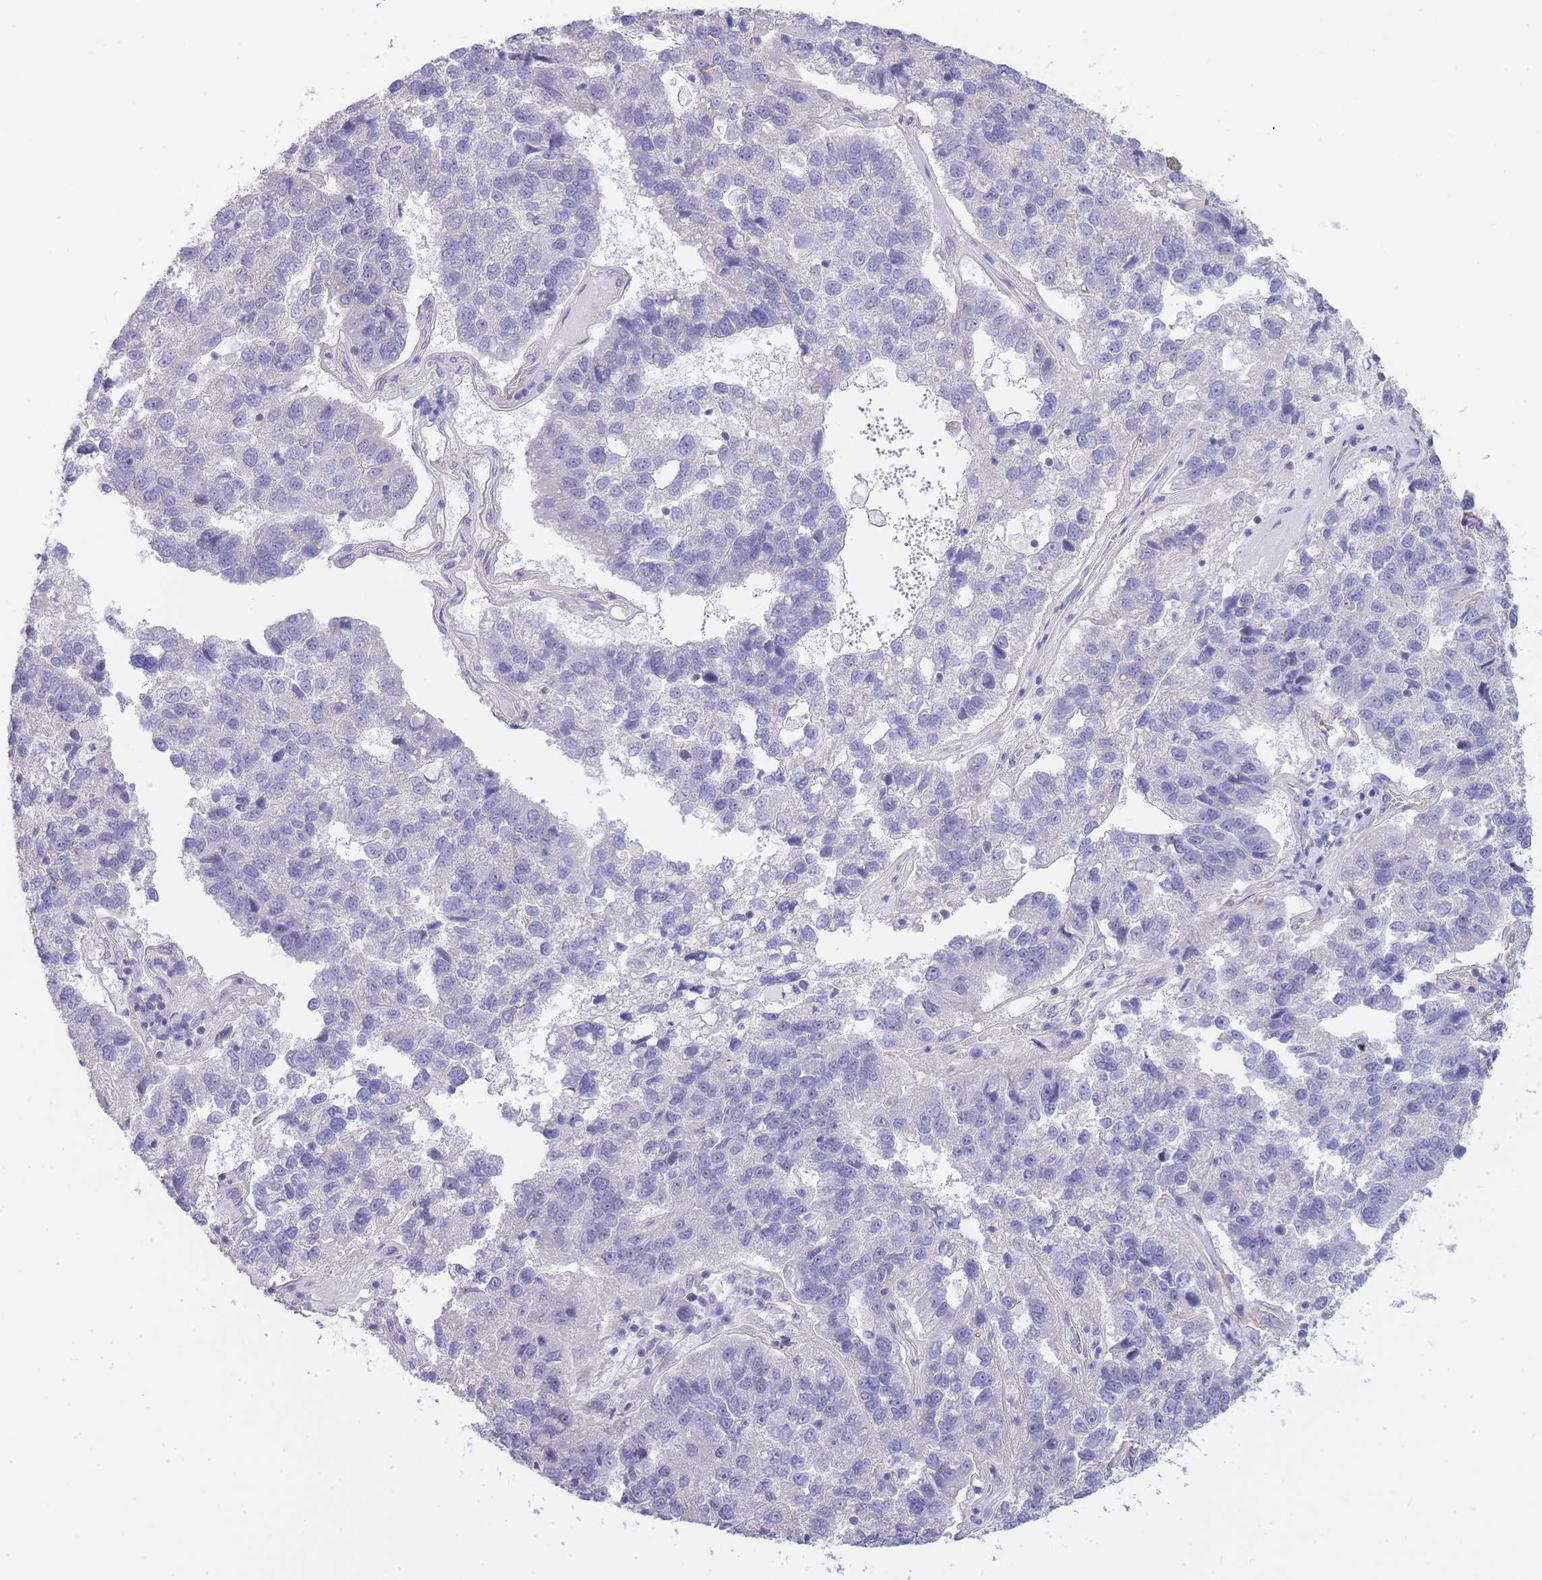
{"staining": {"intensity": "negative", "quantity": "none", "location": "none"}, "tissue": "pancreatic cancer", "cell_type": "Tumor cells", "image_type": "cancer", "snomed": [{"axis": "morphology", "description": "Adenocarcinoma, NOS"}, {"axis": "topography", "description": "Pancreas"}], "caption": "IHC of human adenocarcinoma (pancreatic) demonstrates no expression in tumor cells.", "gene": "C19orf25", "patient": {"sex": "female", "age": 61}}